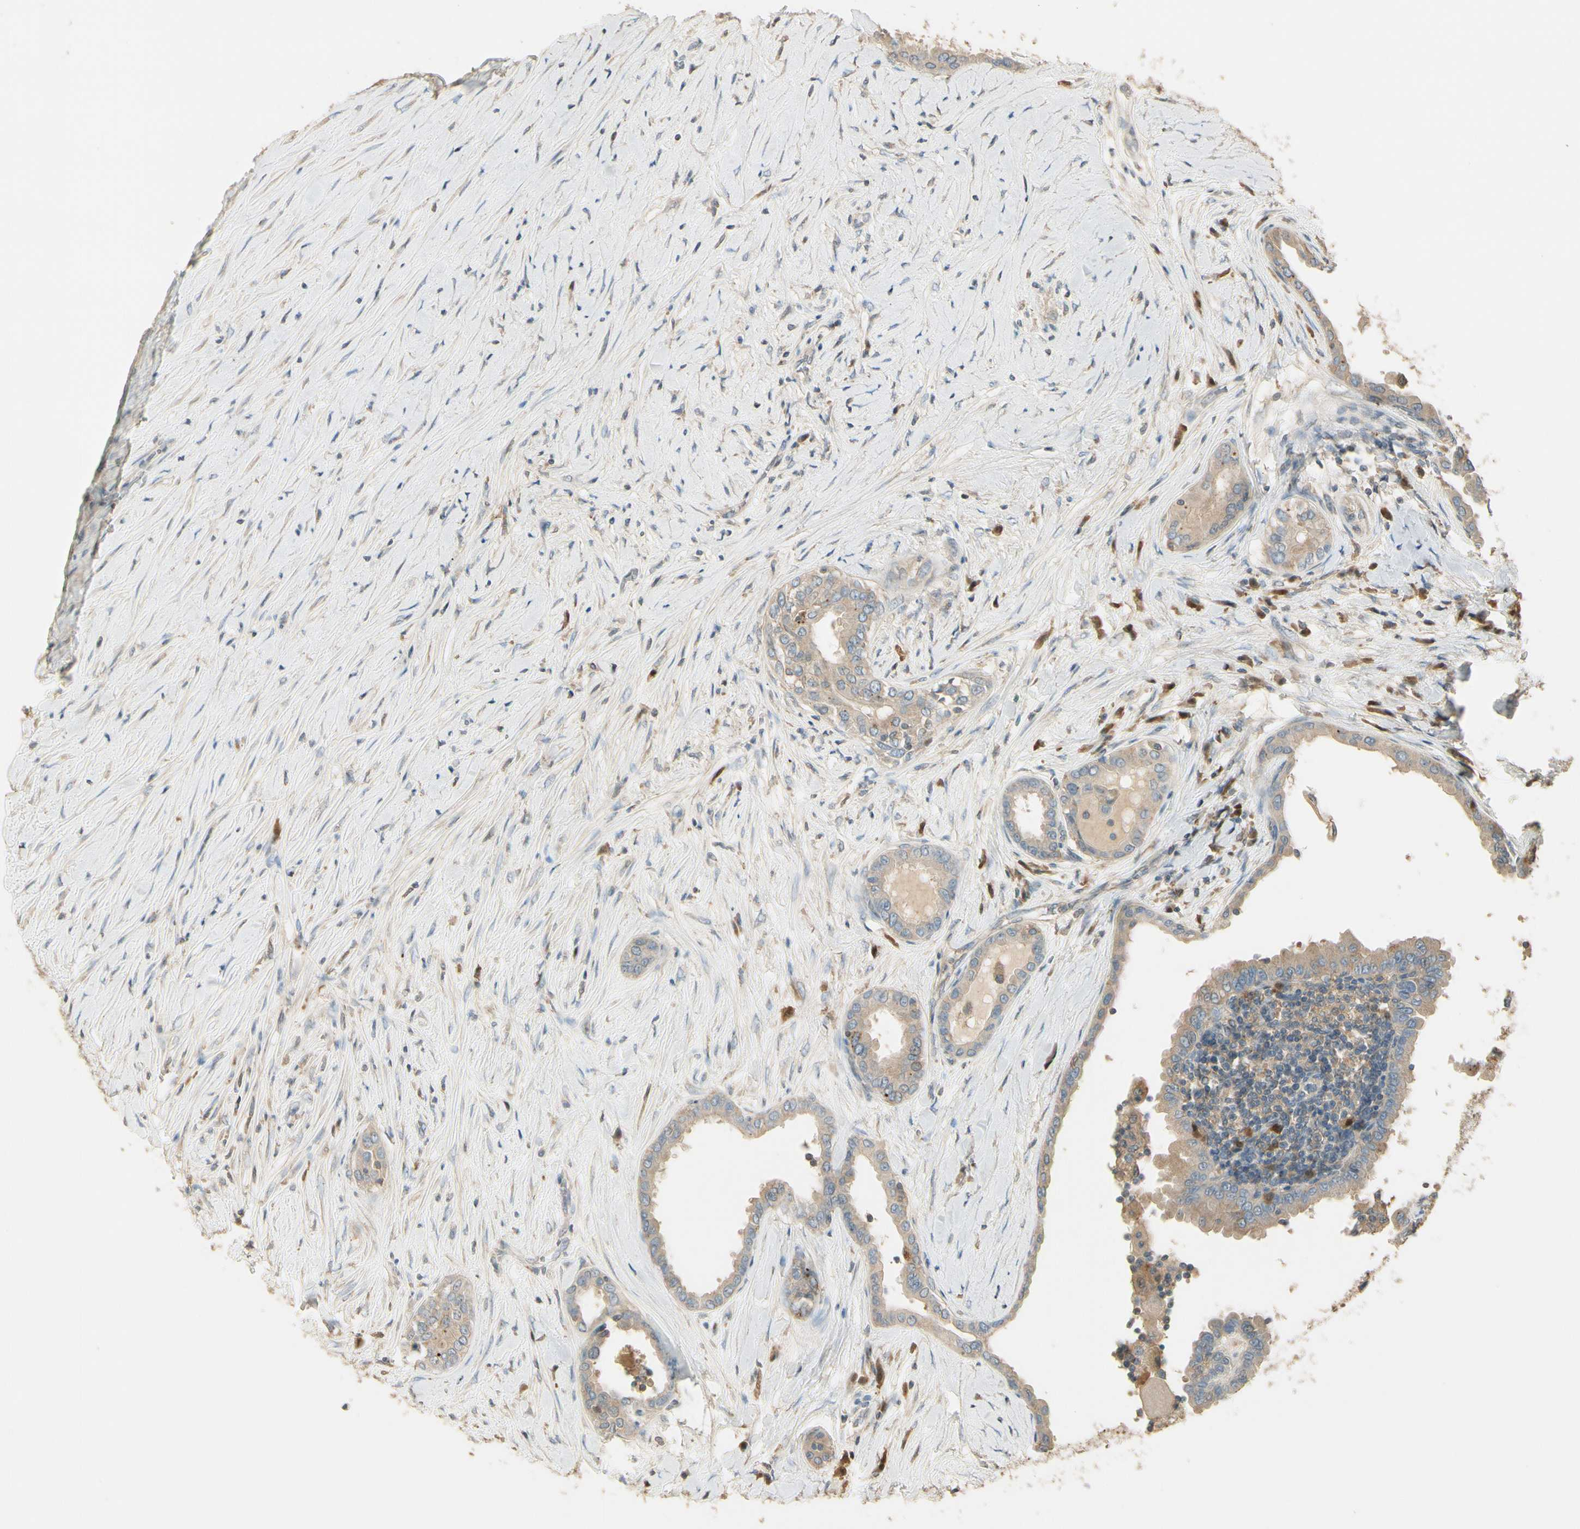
{"staining": {"intensity": "weak", "quantity": ">75%", "location": "cytoplasmic/membranous"}, "tissue": "thyroid cancer", "cell_type": "Tumor cells", "image_type": "cancer", "snomed": [{"axis": "morphology", "description": "Papillary adenocarcinoma, NOS"}, {"axis": "topography", "description": "Thyroid gland"}], "caption": "An IHC micrograph of tumor tissue is shown. Protein staining in brown shows weak cytoplasmic/membranous positivity in papillary adenocarcinoma (thyroid) within tumor cells. The protein is stained brown, and the nuclei are stained in blue (DAB (3,3'-diaminobenzidine) IHC with brightfield microscopy, high magnification).", "gene": "PLXNA1", "patient": {"sex": "male", "age": 33}}